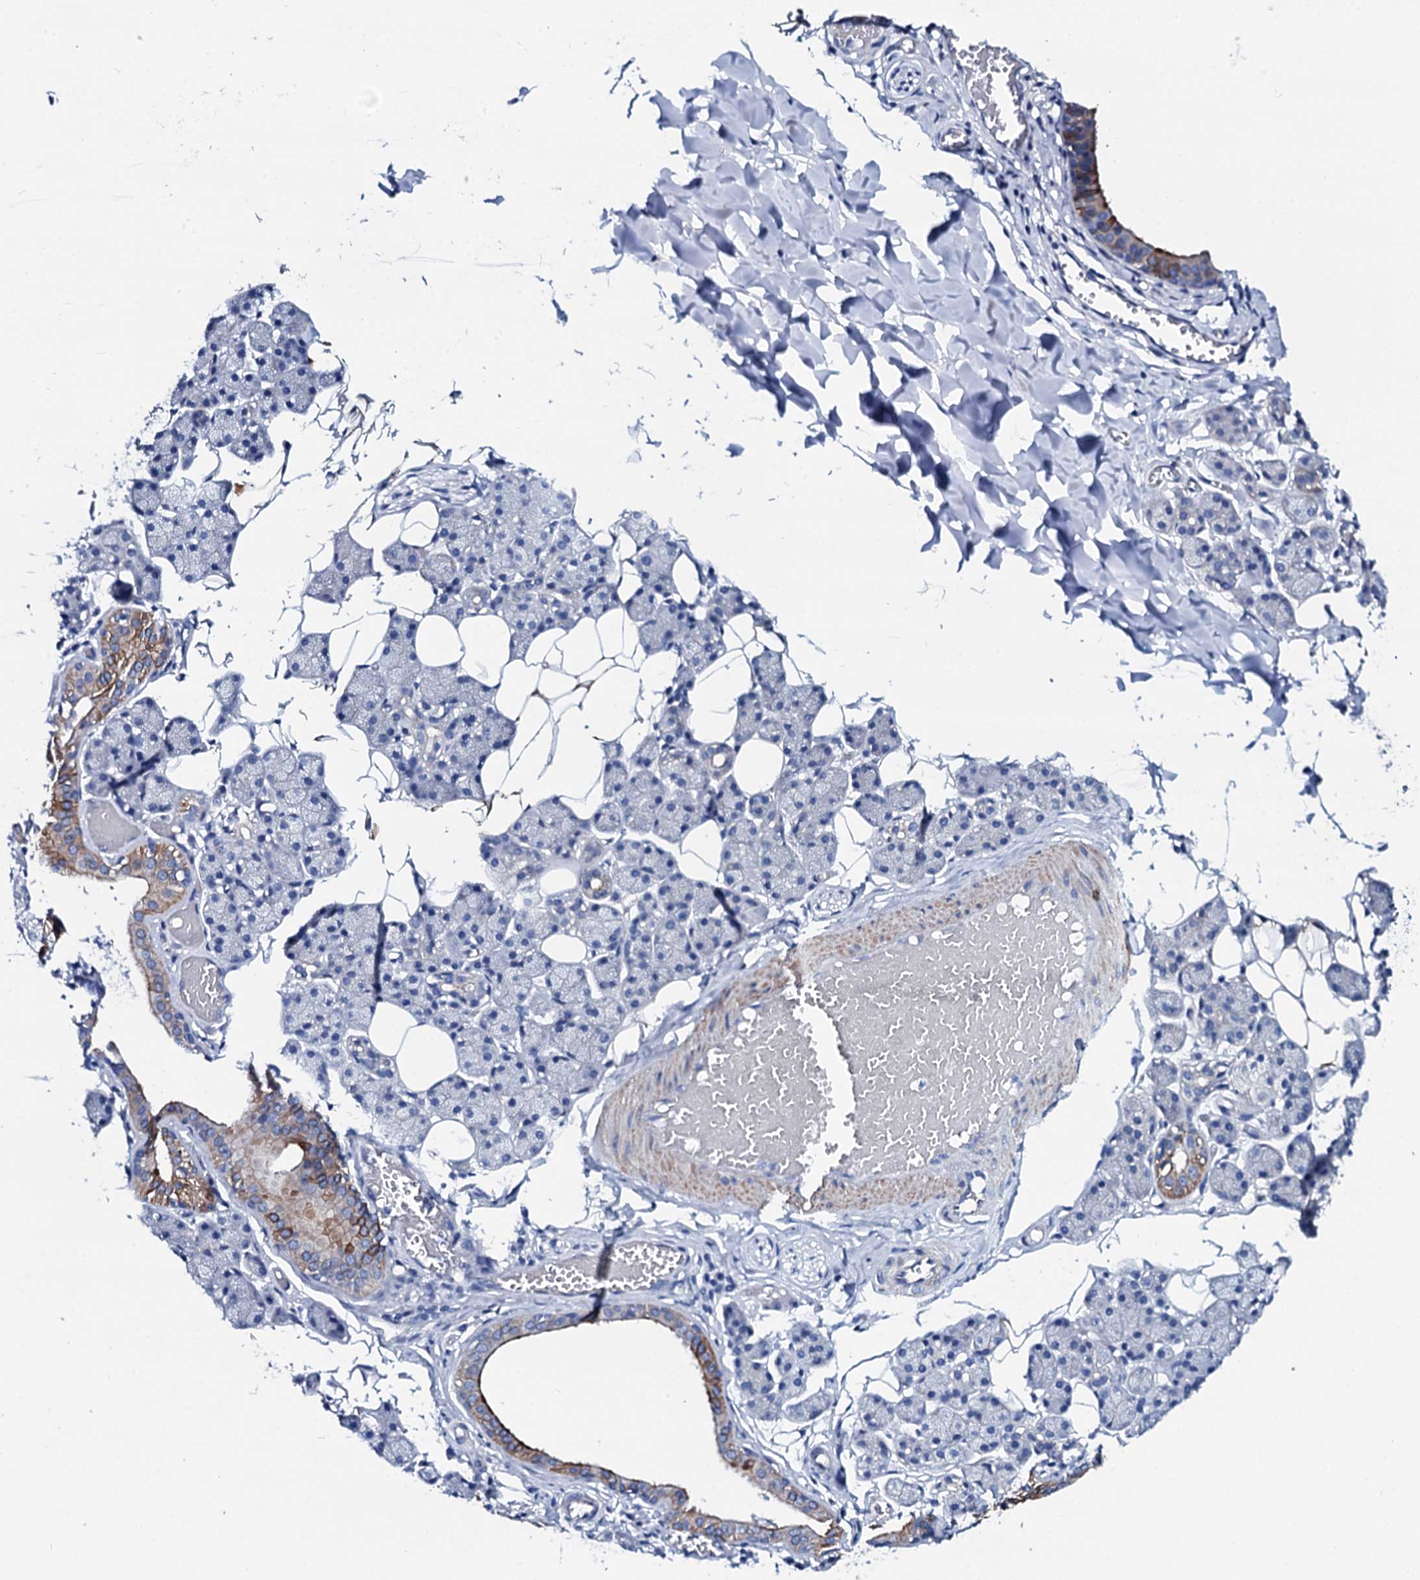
{"staining": {"intensity": "moderate", "quantity": "<25%", "location": "cytoplasmic/membranous"}, "tissue": "salivary gland", "cell_type": "Glandular cells", "image_type": "normal", "snomed": [{"axis": "morphology", "description": "Normal tissue, NOS"}, {"axis": "topography", "description": "Salivary gland"}], "caption": "A brown stain labels moderate cytoplasmic/membranous staining of a protein in glandular cells of benign human salivary gland. Using DAB (brown) and hematoxylin (blue) stains, captured at high magnification using brightfield microscopy.", "gene": "GYS2", "patient": {"sex": "female", "age": 33}}